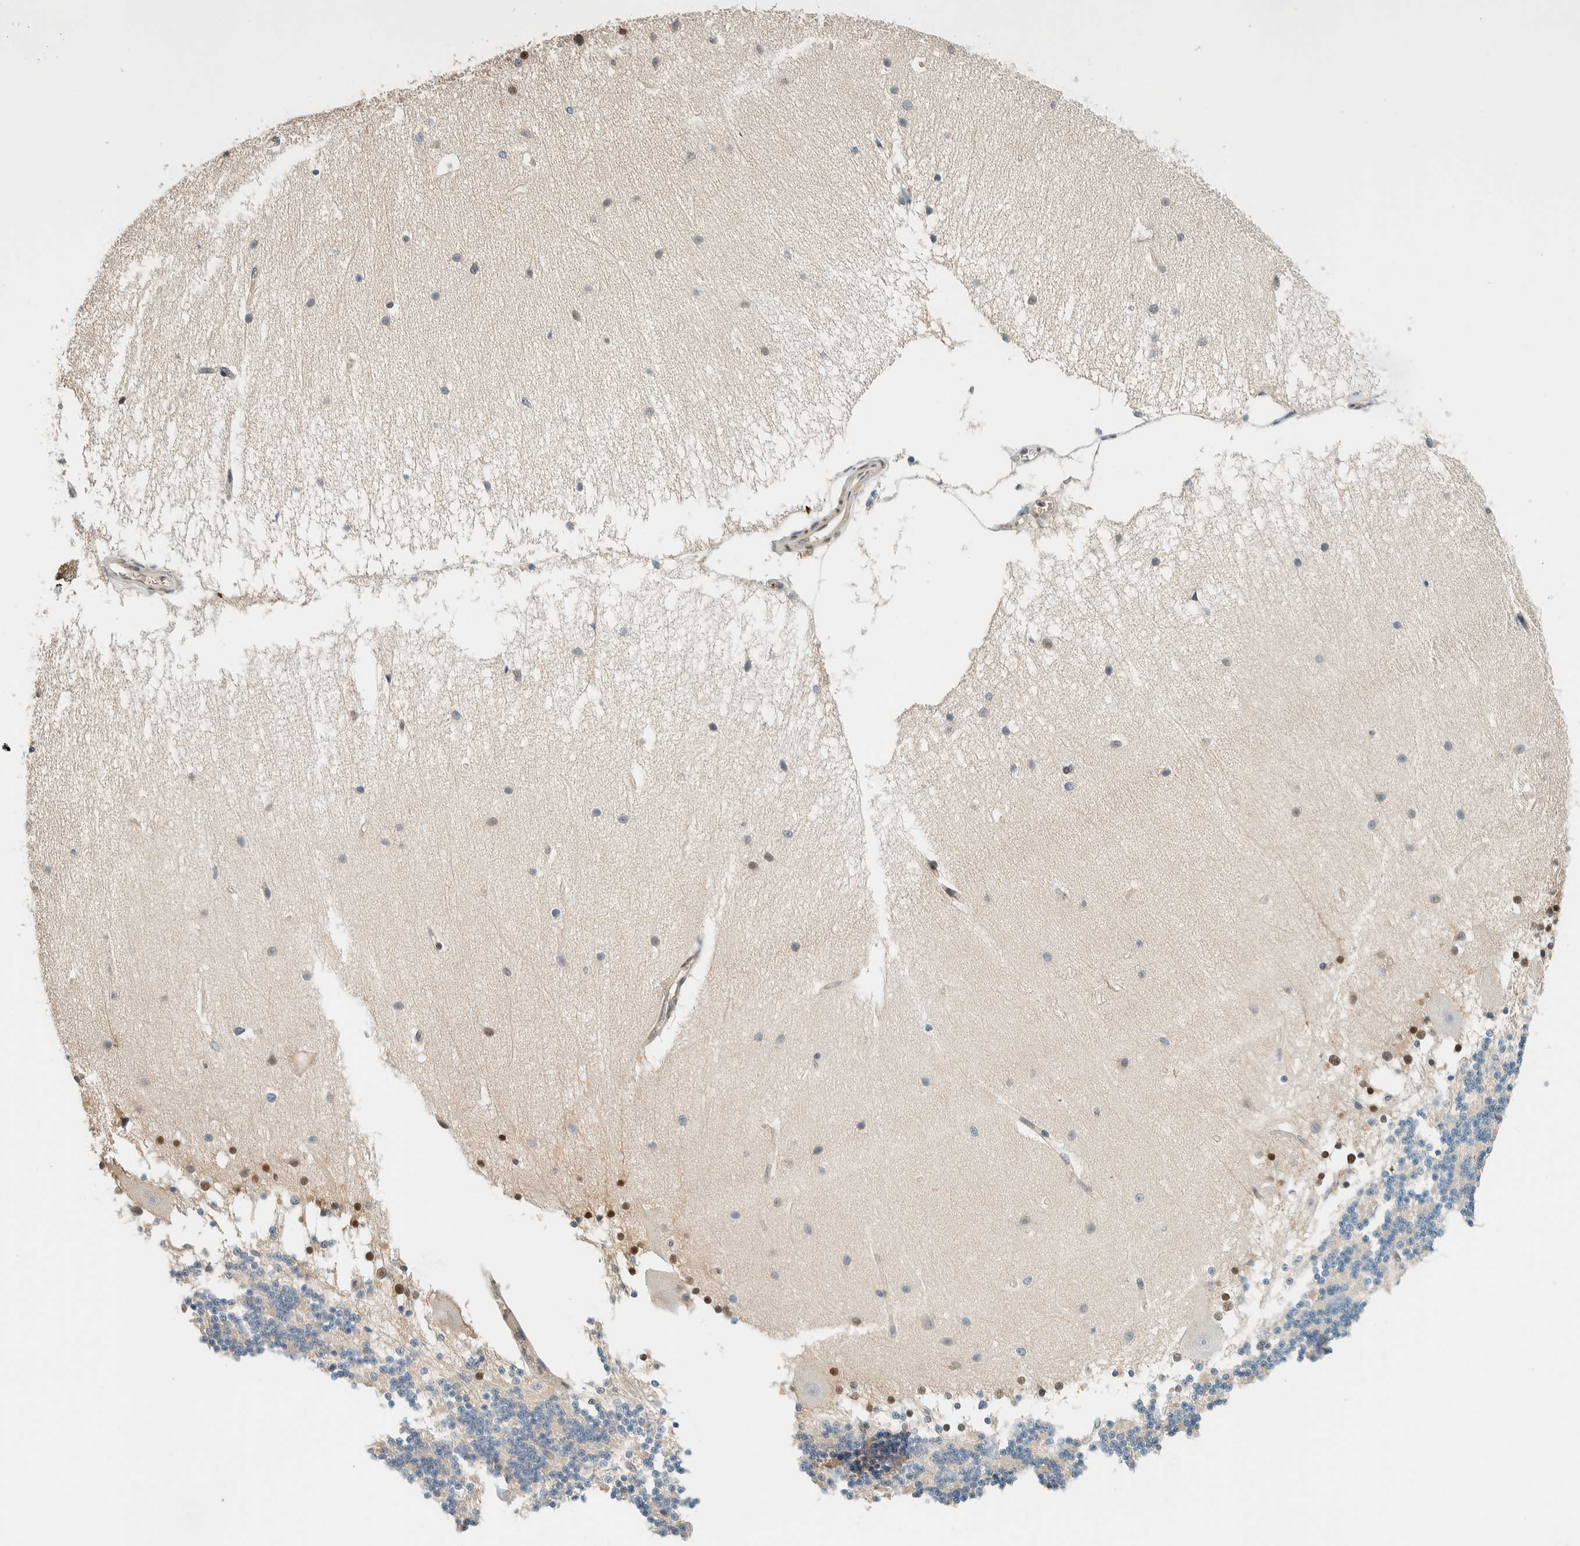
{"staining": {"intensity": "negative", "quantity": "none", "location": "none"}, "tissue": "cerebellum", "cell_type": "Cells in granular layer", "image_type": "normal", "snomed": [{"axis": "morphology", "description": "Normal tissue, NOS"}, {"axis": "topography", "description": "Cerebellum"}], "caption": "Cerebellum was stained to show a protein in brown. There is no significant staining in cells in granular layer. (IHC, brightfield microscopy, high magnification).", "gene": "TSTD2", "patient": {"sex": "female", "age": 54}}